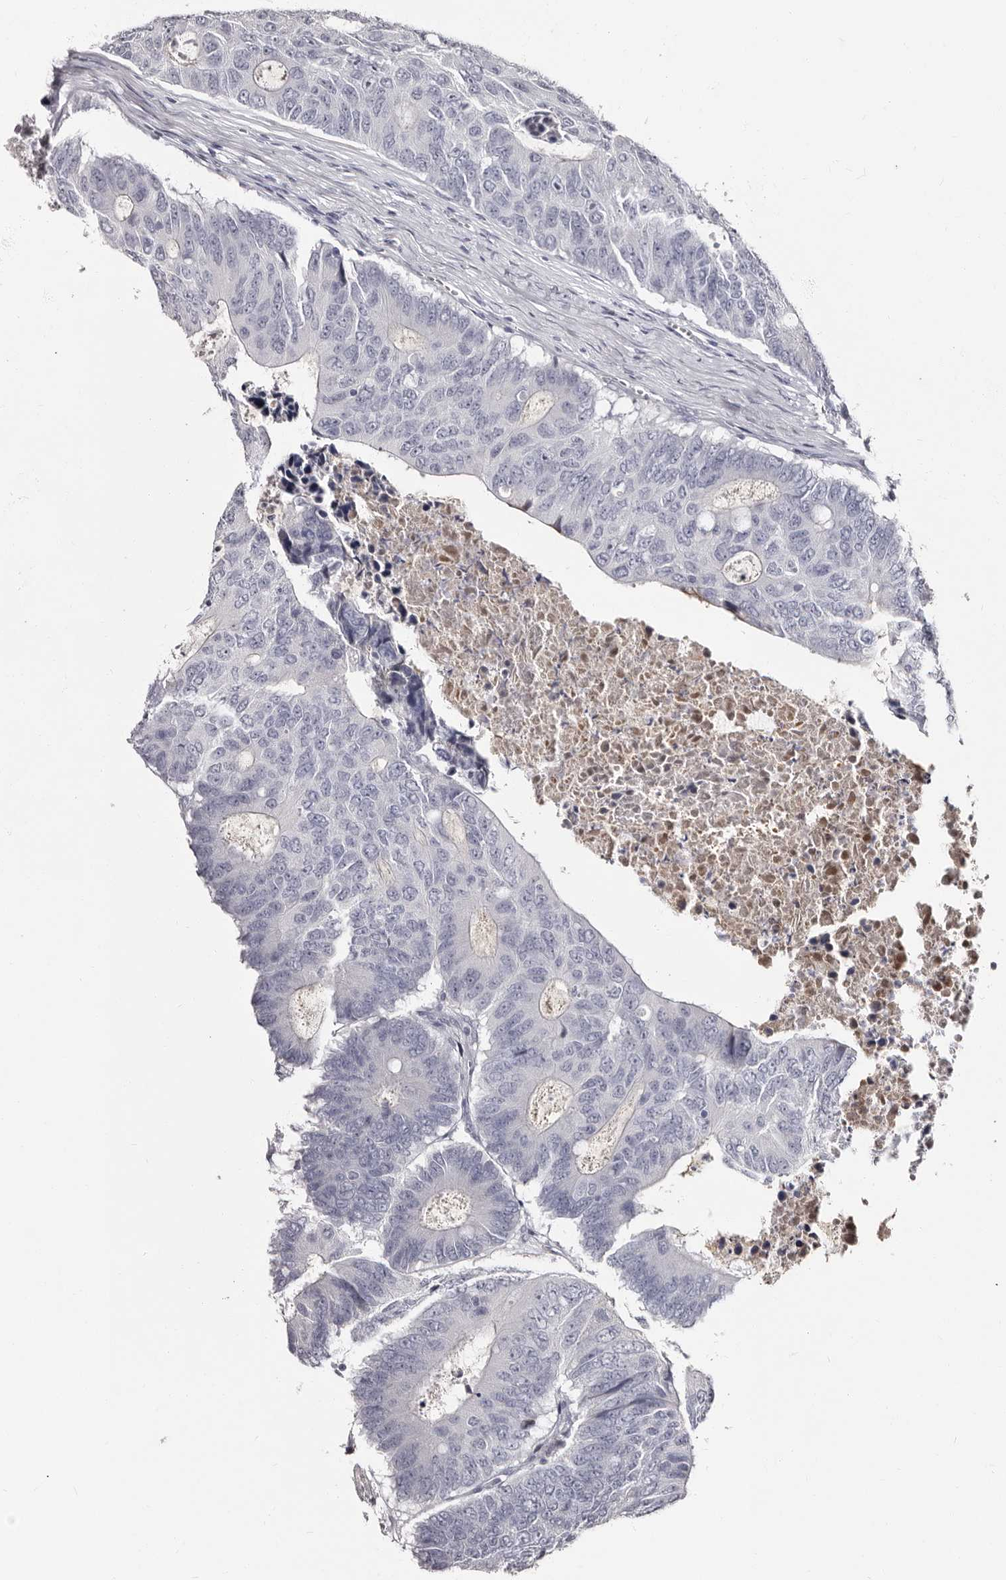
{"staining": {"intensity": "negative", "quantity": "none", "location": "none"}, "tissue": "colorectal cancer", "cell_type": "Tumor cells", "image_type": "cancer", "snomed": [{"axis": "morphology", "description": "Adenocarcinoma, NOS"}, {"axis": "topography", "description": "Colon"}], "caption": "Colorectal cancer (adenocarcinoma) was stained to show a protein in brown. There is no significant expression in tumor cells.", "gene": "TBC1D22B", "patient": {"sex": "male", "age": 87}}